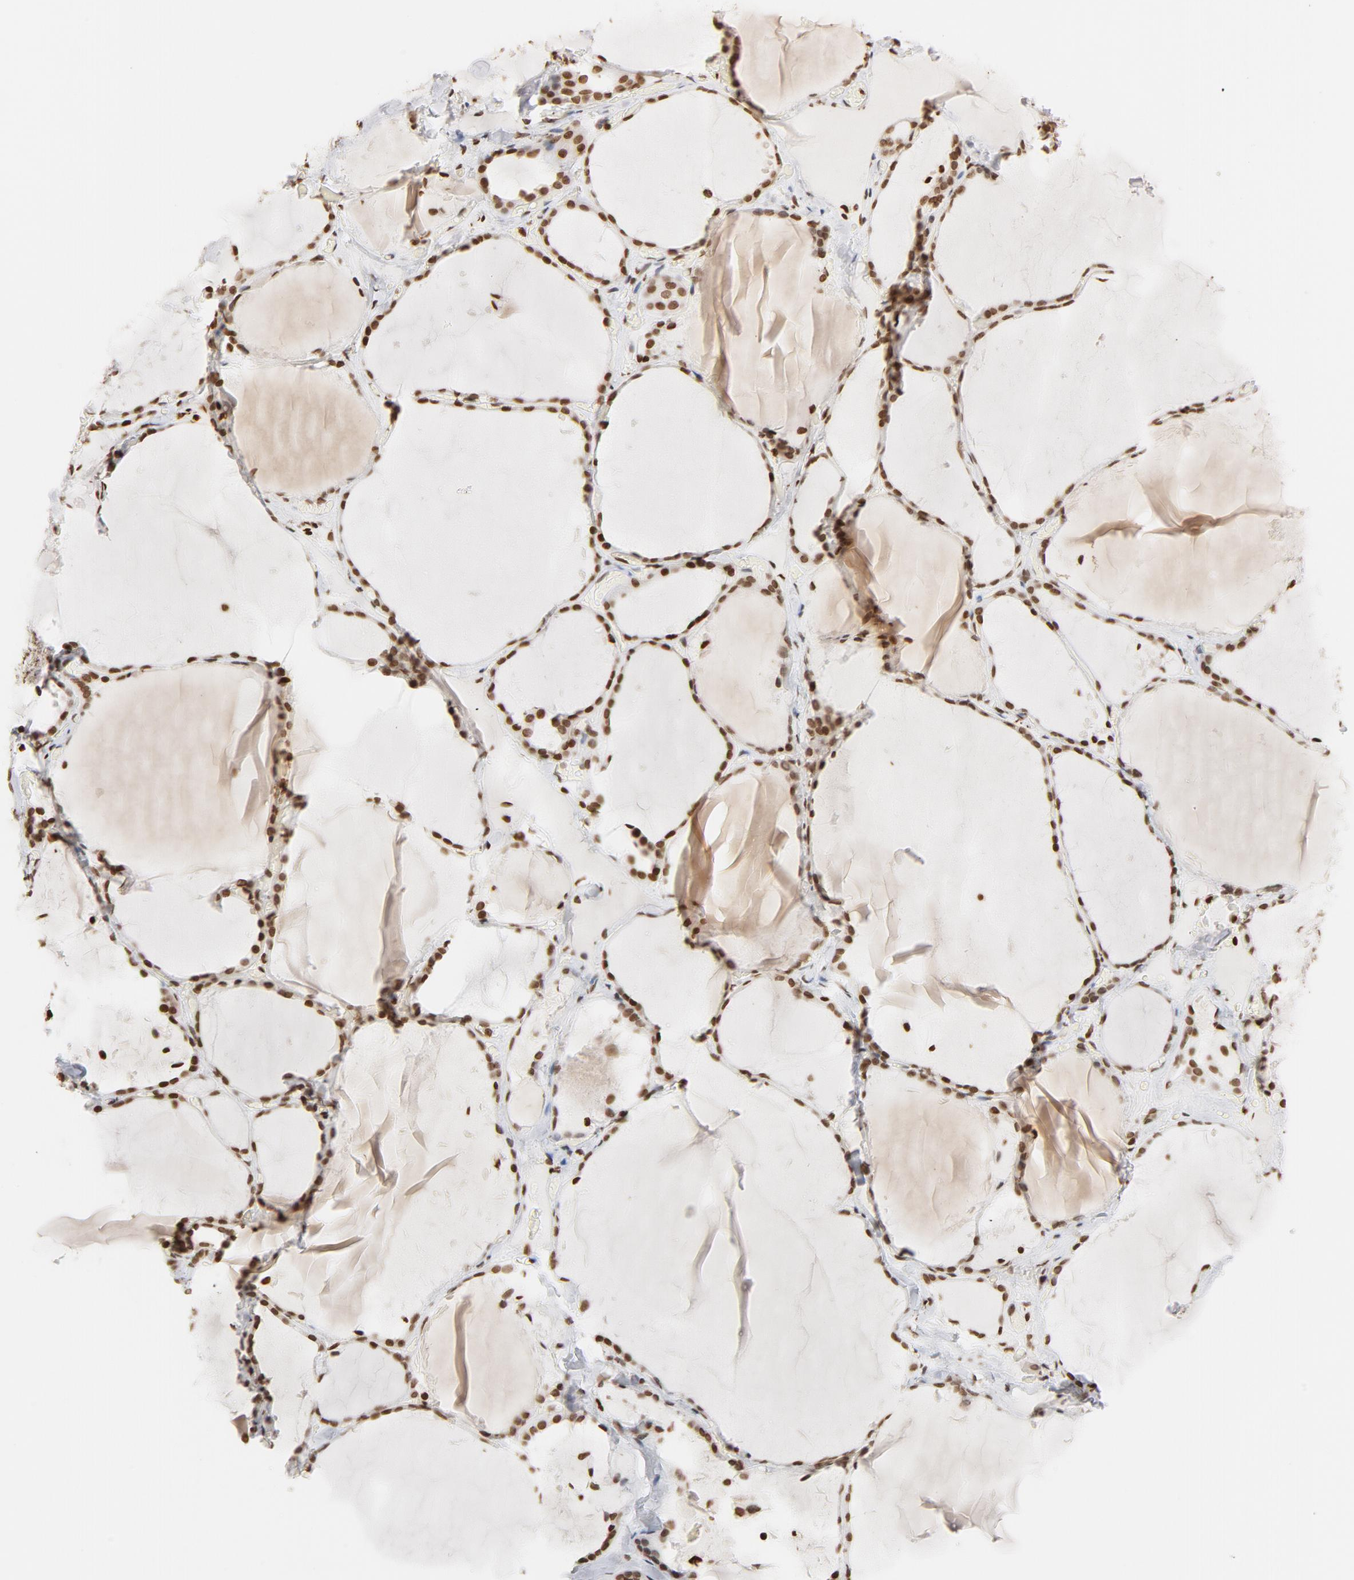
{"staining": {"intensity": "moderate", "quantity": ">75%", "location": "nuclear"}, "tissue": "thyroid gland", "cell_type": "Glandular cells", "image_type": "normal", "snomed": [{"axis": "morphology", "description": "Normal tissue, NOS"}, {"axis": "topography", "description": "Thyroid gland"}], "caption": "Benign thyroid gland reveals moderate nuclear staining in about >75% of glandular cells, visualized by immunohistochemistry.", "gene": "H2AC12", "patient": {"sex": "female", "age": 22}}